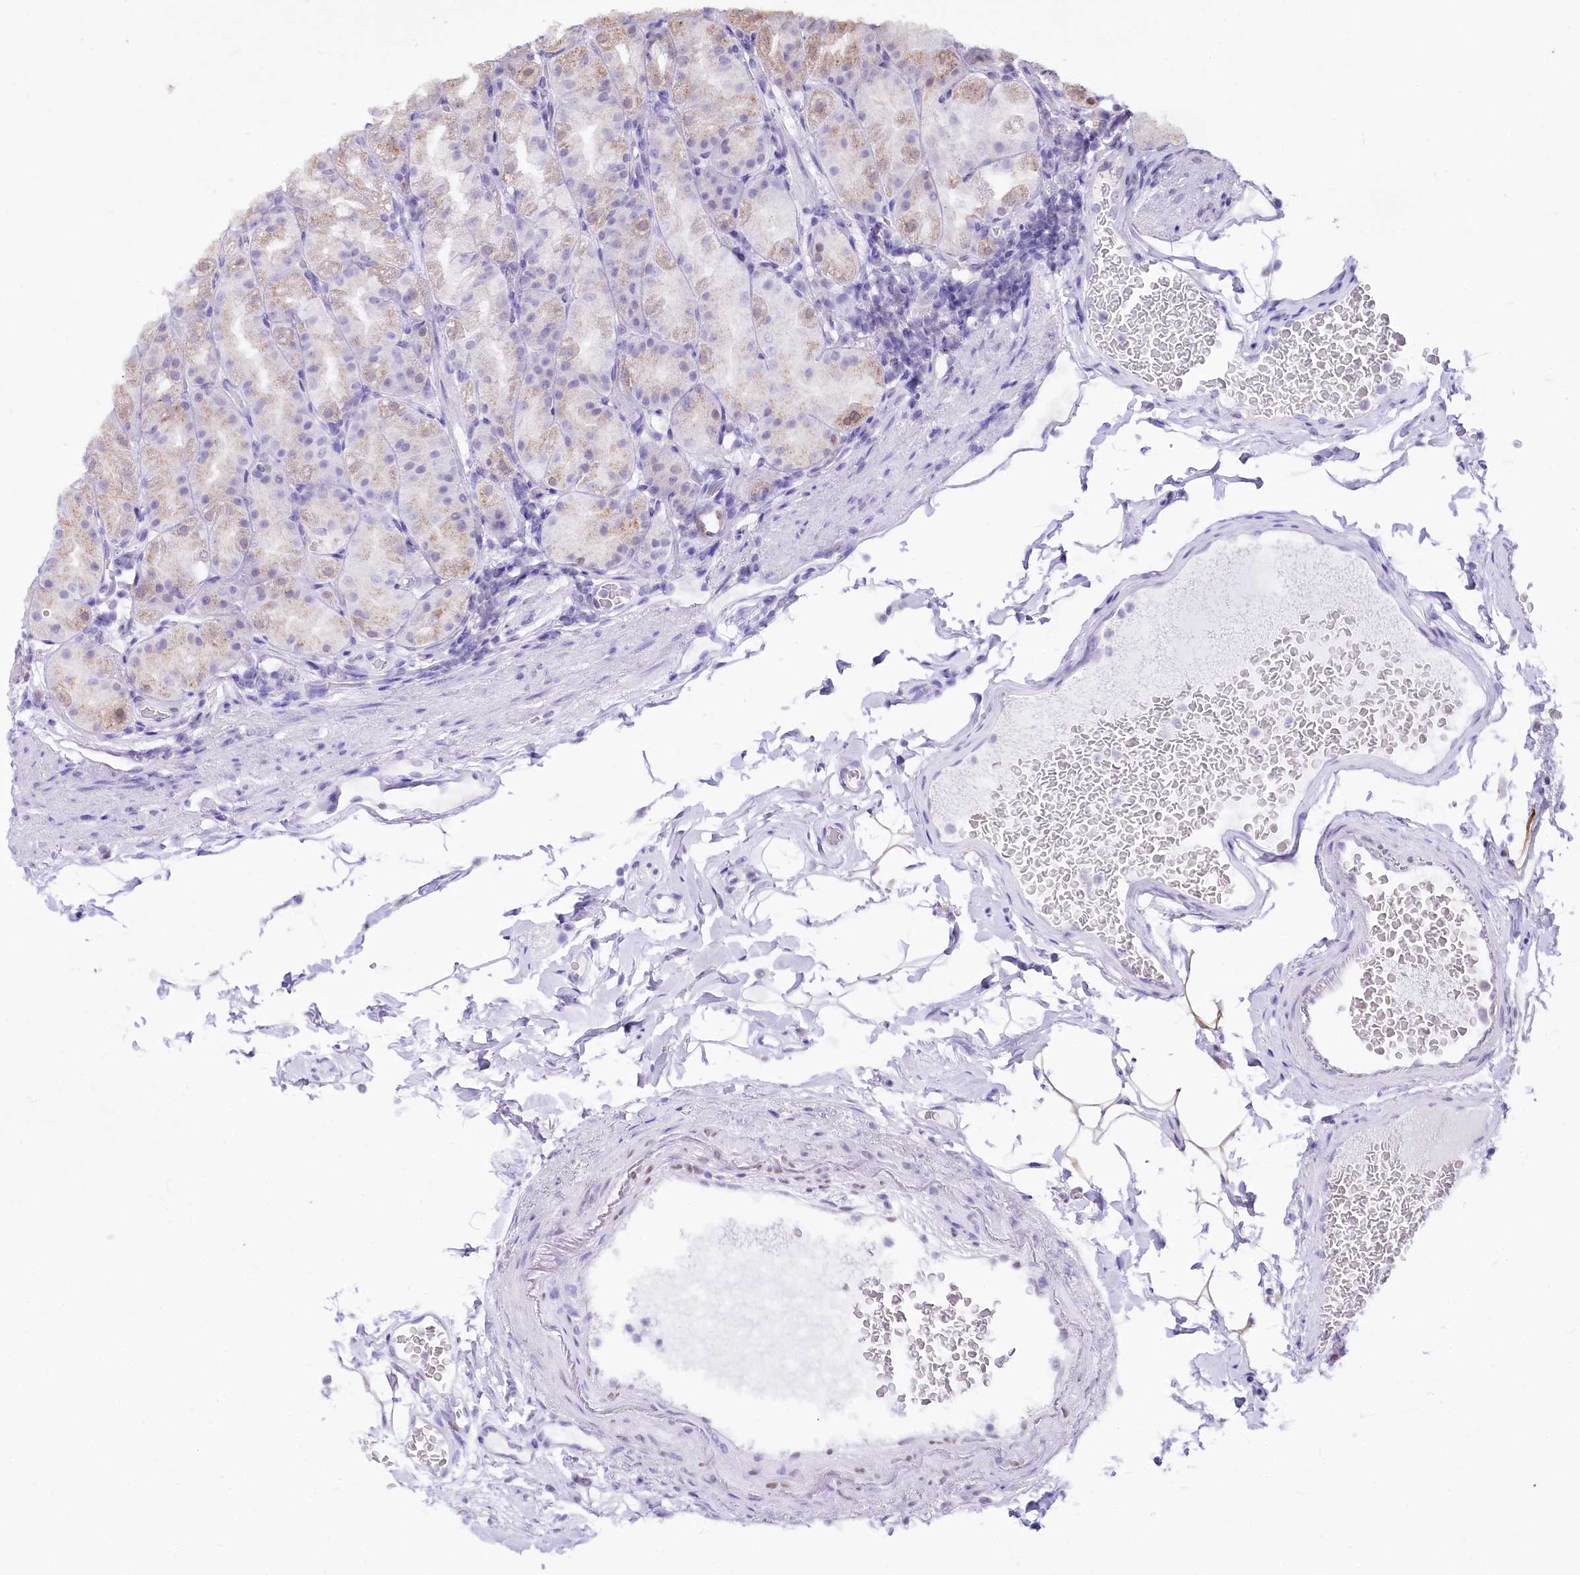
{"staining": {"intensity": "negative", "quantity": "none", "location": "none"}, "tissue": "stomach", "cell_type": "Glandular cells", "image_type": "normal", "snomed": [{"axis": "morphology", "description": "Normal tissue, NOS"}, {"axis": "topography", "description": "Stomach, upper"}], "caption": "DAB (3,3'-diaminobenzidine) immunohistochemical staining of normal human stomach reveals no significant positivity in glandular cells. (DAB immunohistochemistry (IHC), high magnification).", "gene": "ZFYVE27", "patient": {"sex": "male", "age": 68}}